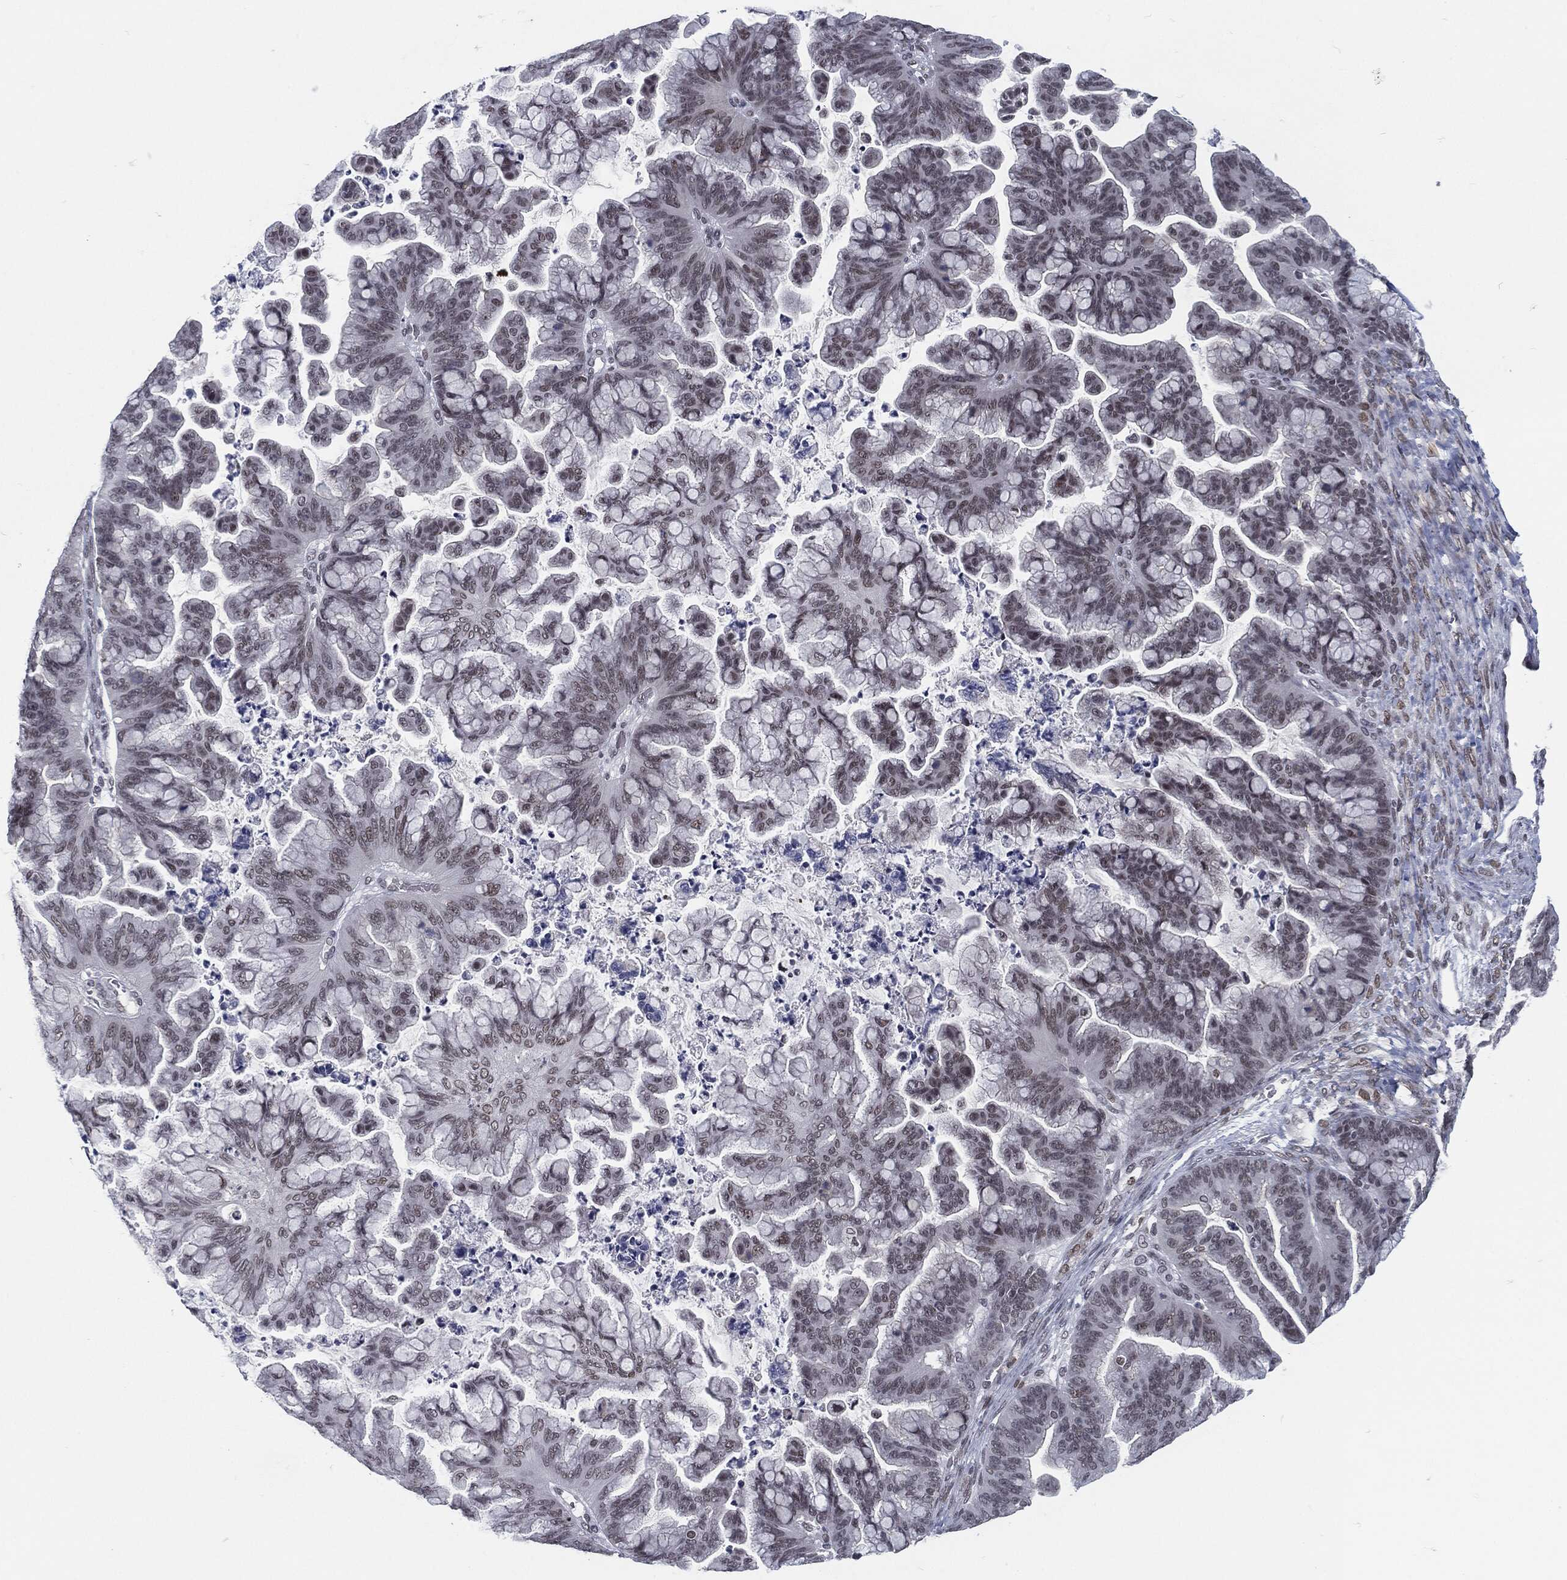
{"staining": {"intensity": "negative", "quantity": "none", "location": "none"}, "tissue": "ovarian cancer", "cell_type": "Tumor cells", "image_type": "cancer", "snomed": [{"axis": "morphology", "description": "Cystadenocarcinoma, mucinous, NOS"}, {"axis": "topography", "description": "Ovary"}], "caption": "Immunohistochemistry (IHC) micrograph of mucinous cystadenocarcinoma (ovarian) stained for a protein (brown), which reveals no positivity in tumor cells. Nuclei are stained in blue.", "gene": "ANXA1", "patient": {"sex": "female", "age": 67}}